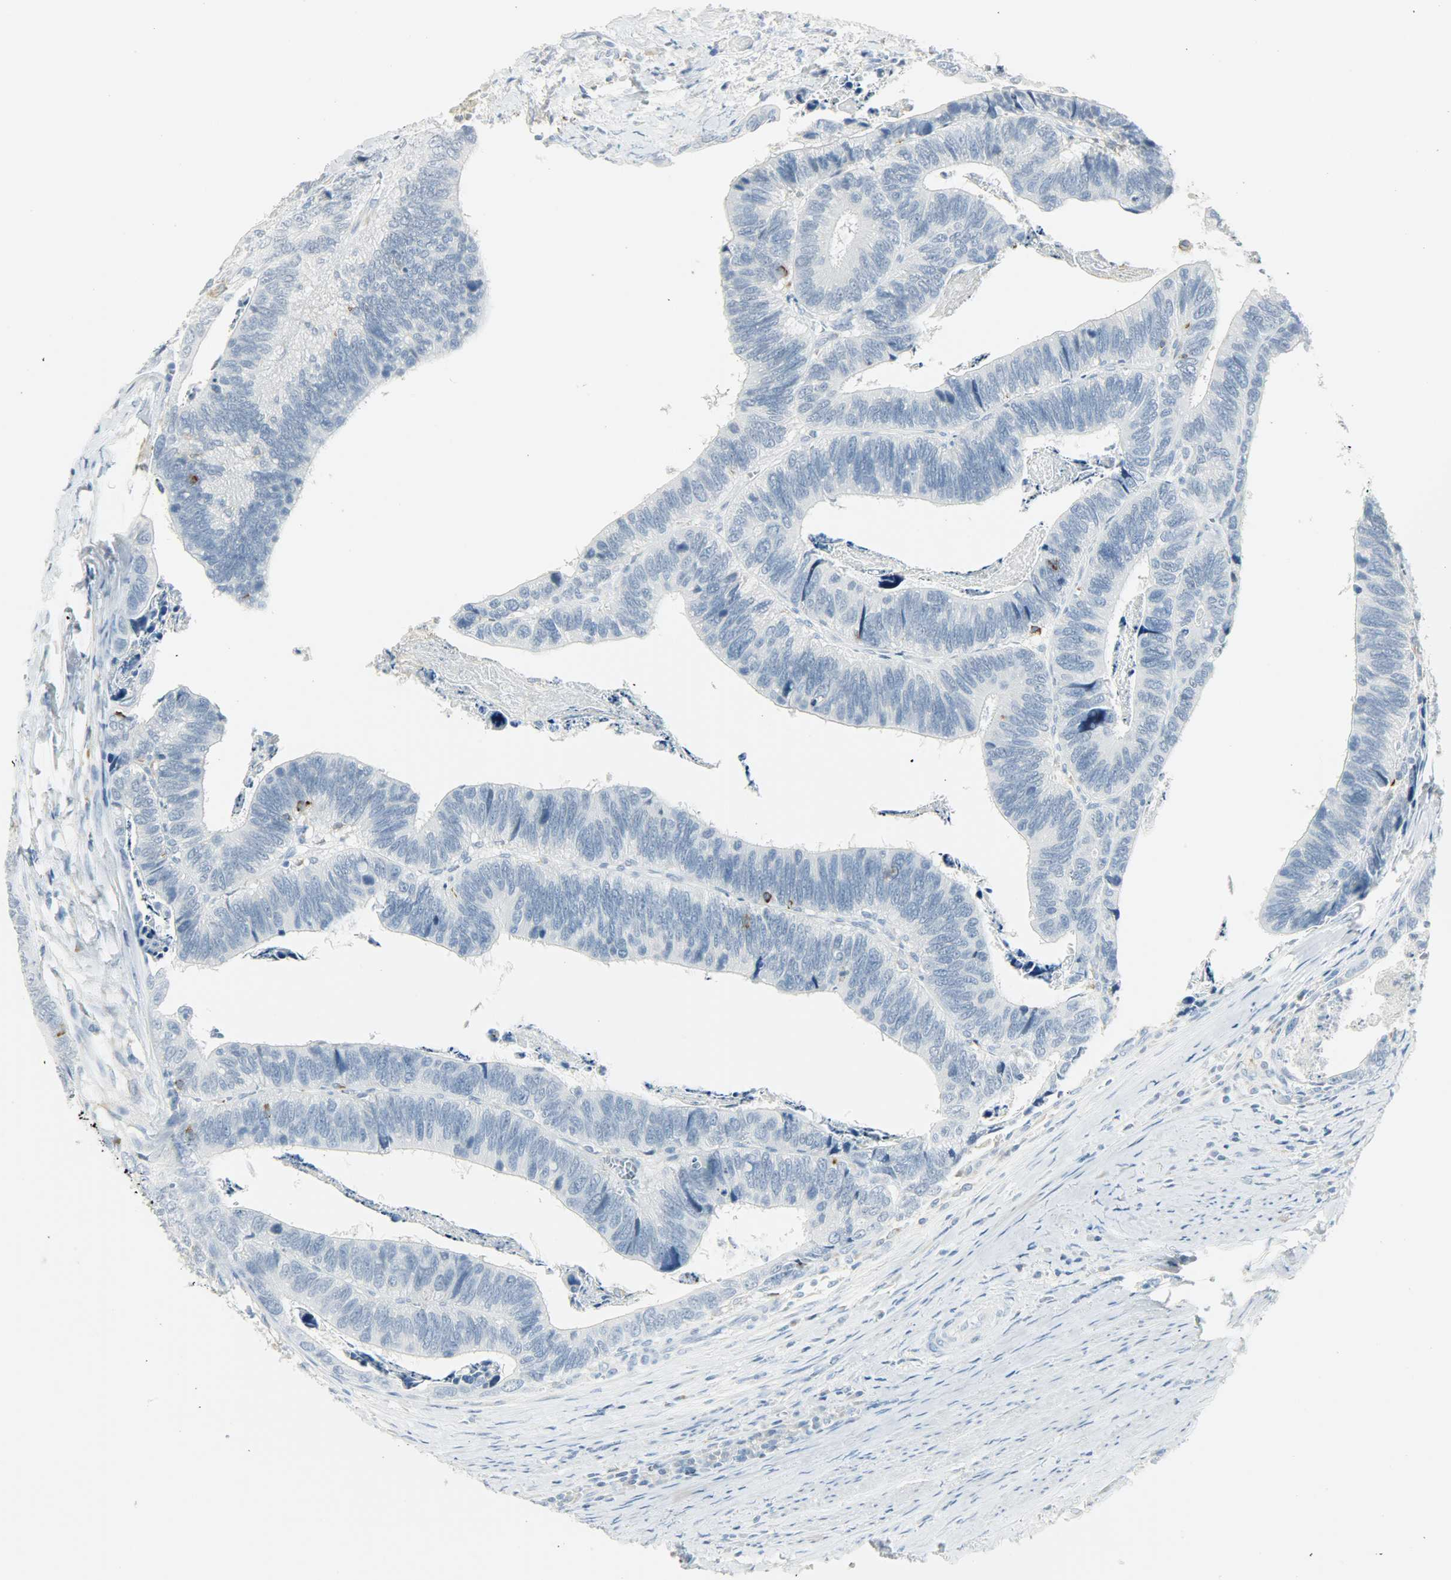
{"staining": {"intensity": "negative", "quantity": "none", "location": "none"}, "tissue": "colorectal cancer", "cell_type": "Tumor cells", "image_type": "cancer", "snomed": [{"axis": "morphology", "description": "Adenocarcinoma, NOS"}, {"axis": "topography", "description": "Colon"}], "caption": "Tumor cells show no significant staining in colorectal cancer (adenocarcinoma).", "gene": "PTPN6", "patient": {"sex": "male", "age": 72}}